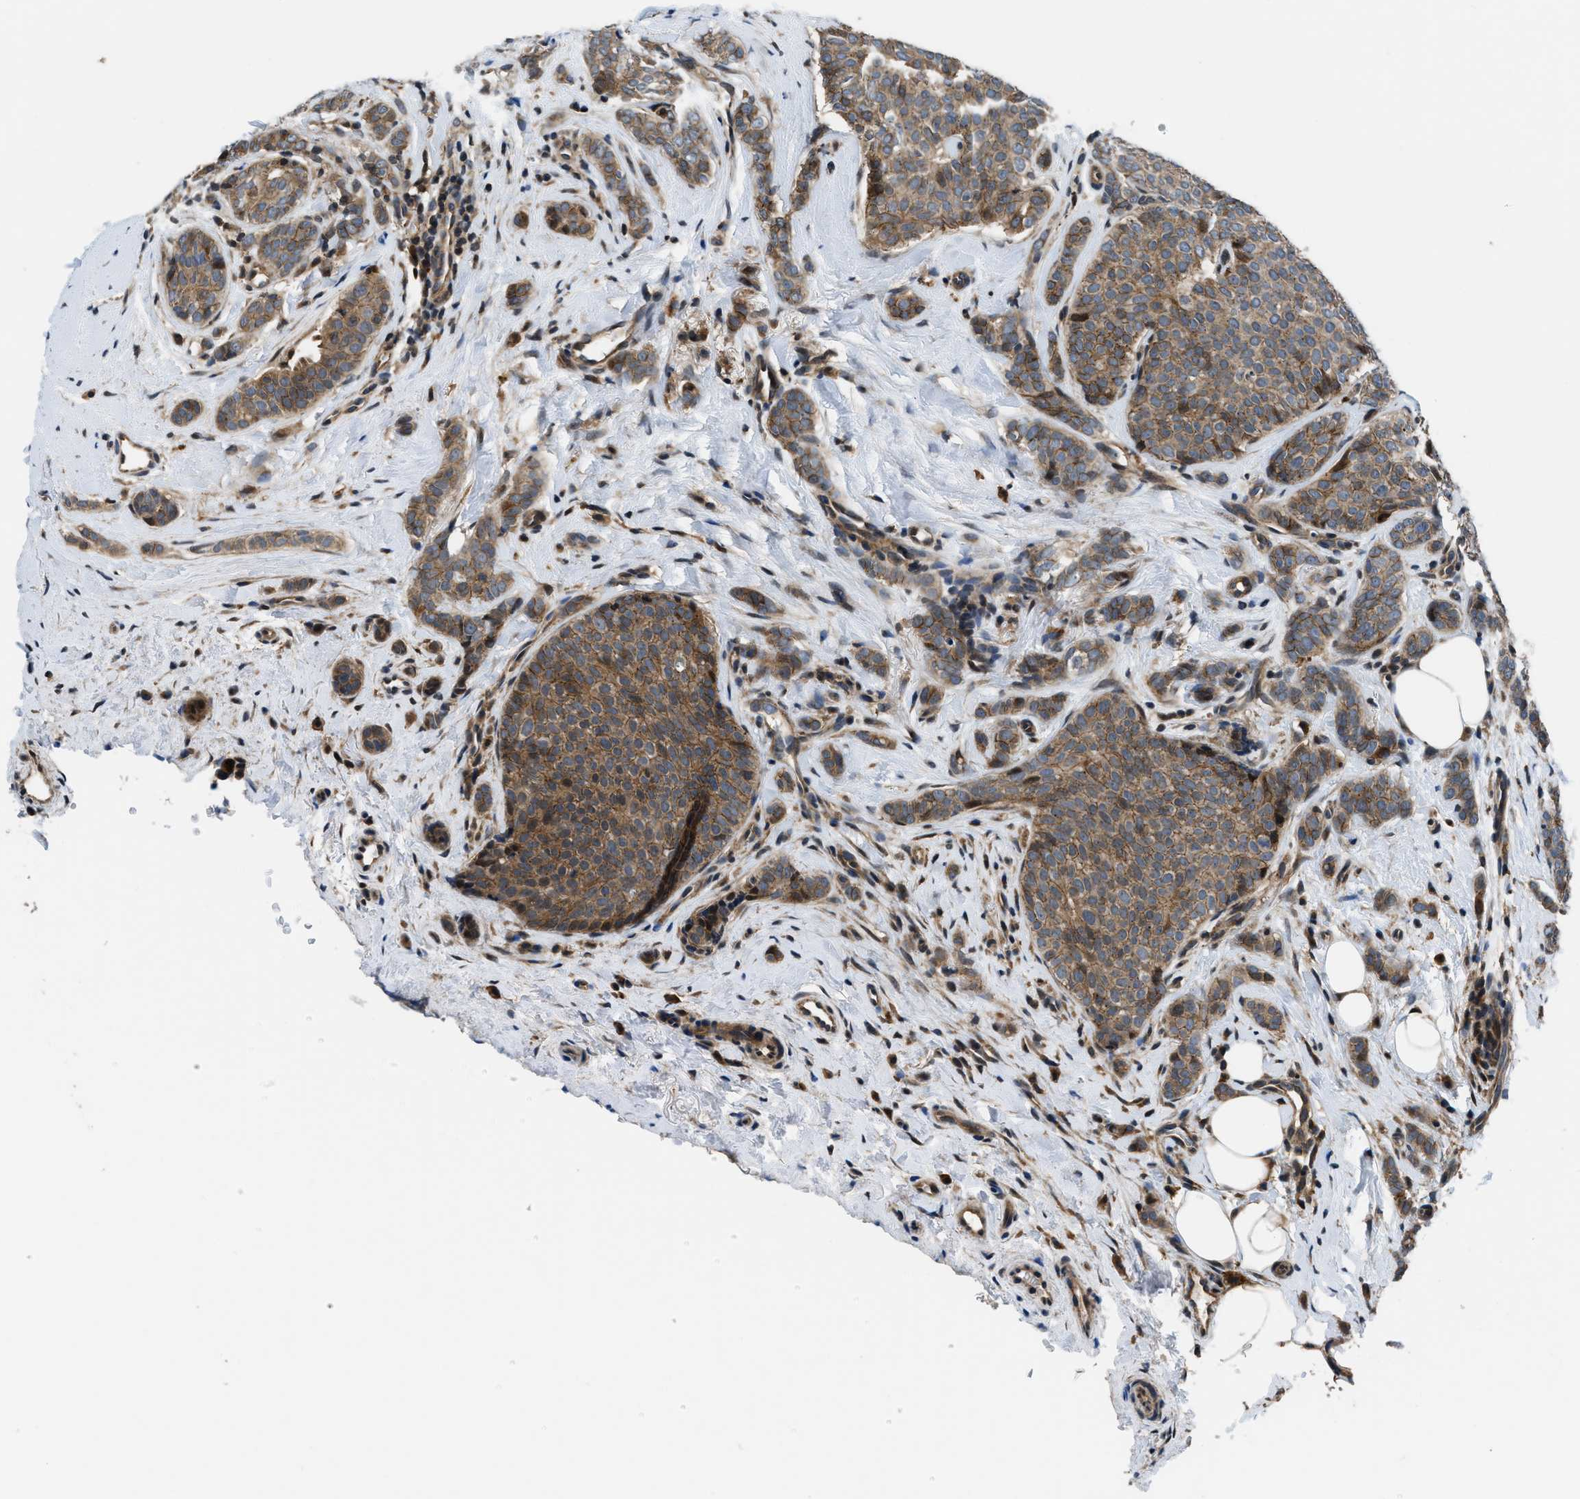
{"staining": {"intensity": "moderate", "quantity": ">75%", "location": "cytoplasmic/membranous"}, "tissue": "breast cancer", "cell_type": "Tumor cells", "image_type": "cancer", "snomed": [{"axis": "morphology", "description": "Lobular carcinoma"}, {"axis": "topography", "description": "Skin"}, {"axis": "topography", "description": "Breast"}], "caption": "A high-resolution photomicrograph shows immunohistochemistry staining of breast lobular carcinoma, which demonstrates moderate cytoplasmic/membranous staining in approximately >75% of tumor cells.", "gene": "CTBS", "patient": {"sex": "female", "age": 46}}